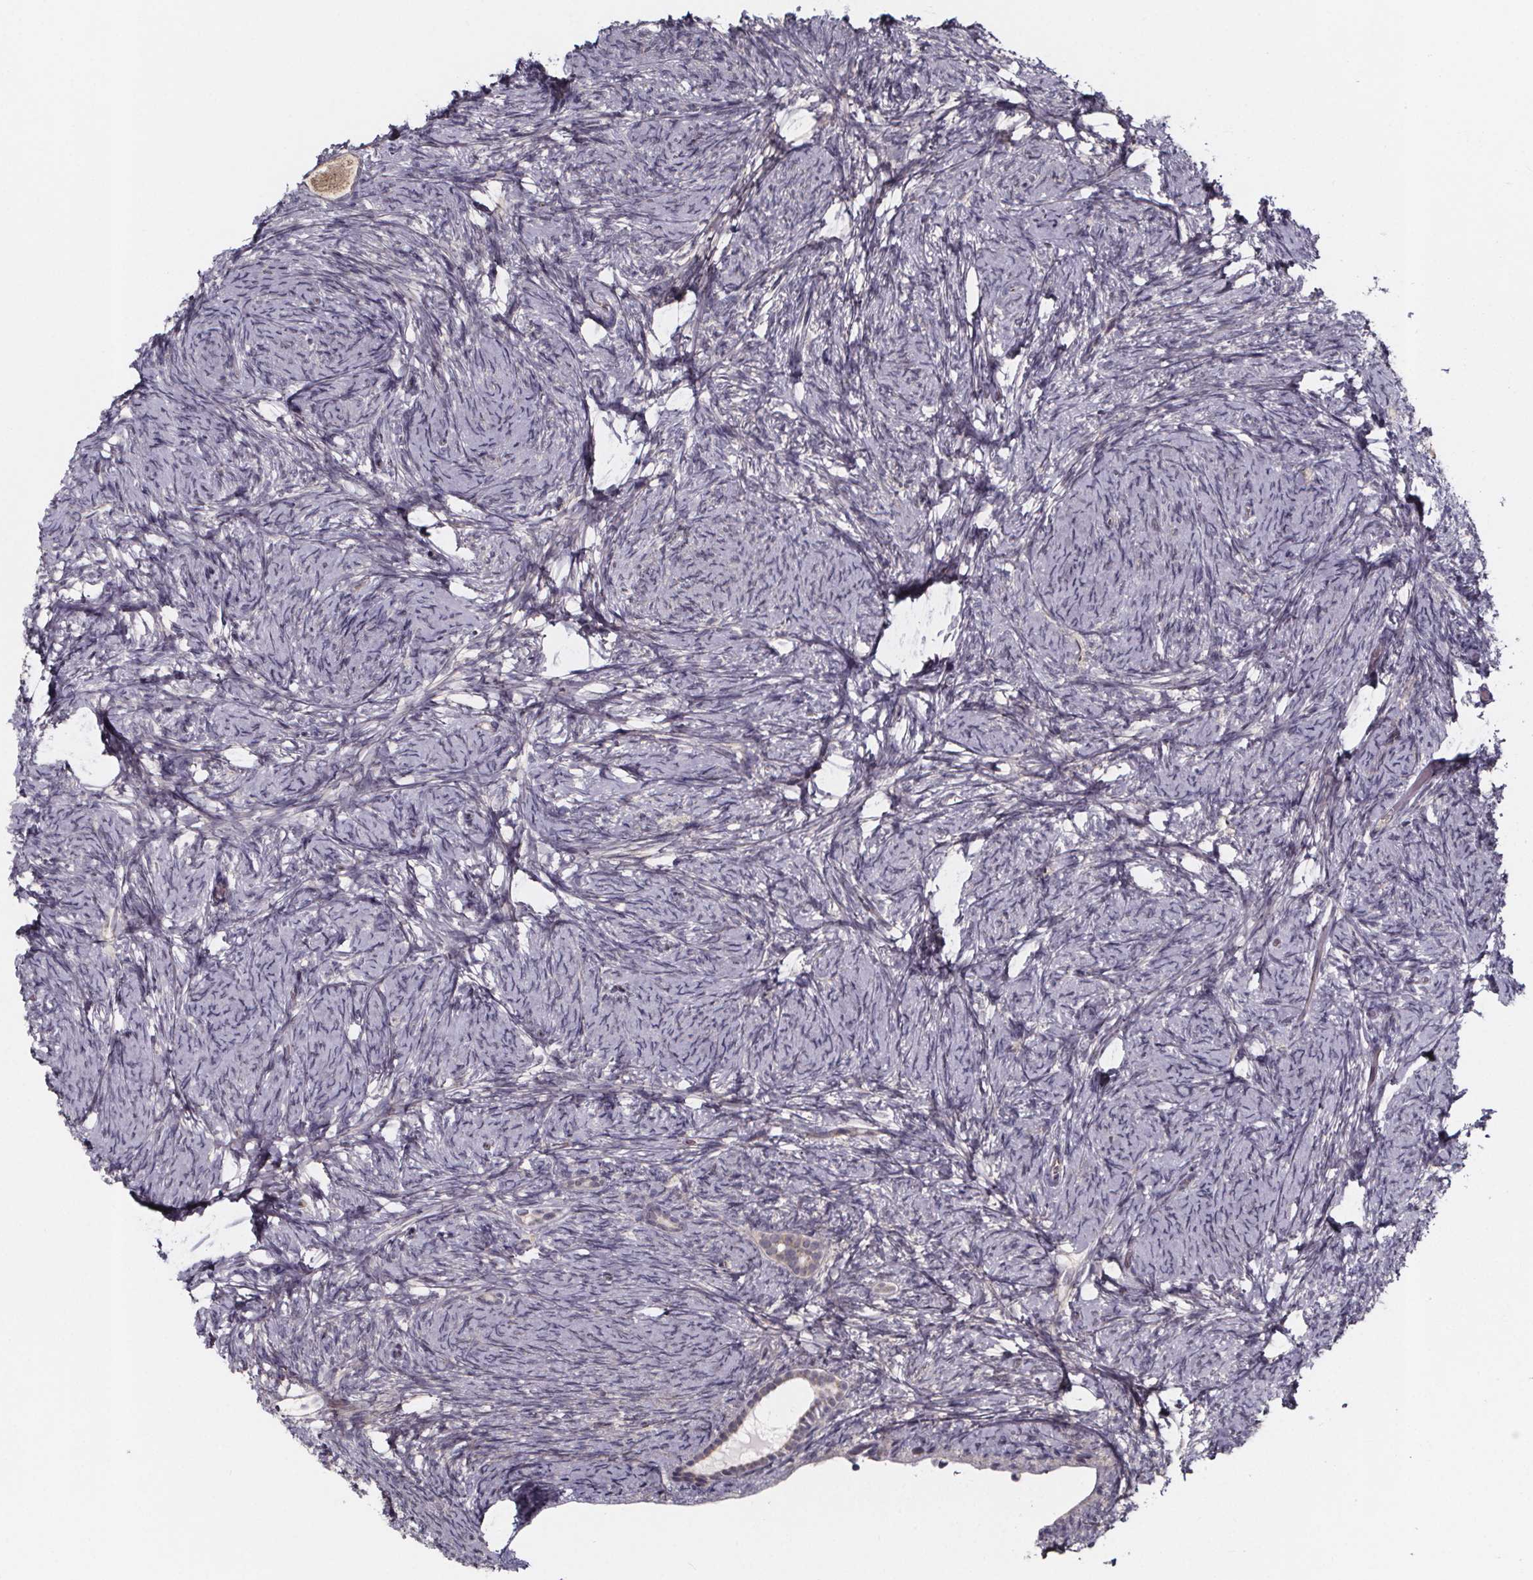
{"staining": {"intensity": "moderate", "quantity": "25%-75%", "location": "cytoplasmic/membranous"}, "tissue": "ovary", "cell_type": "Follicle cells", "image_type": "normal", "snomed": [{"axis": "morphology", "description": "Normal tissue, NOS"}, {"axis": "topography", "description": "Ovary"}], "caption": "Follicle cells reveal medium levels of moderate cytoplasmic/membranous positivity in about 25%-75% of cells in normal human ovary. Immunohistochemistry (ihc) stains the protein of interest in brown and the nuclei are stained blue.", "gene": "NDST1", "patient": {"sex": "female", "age": 34}}